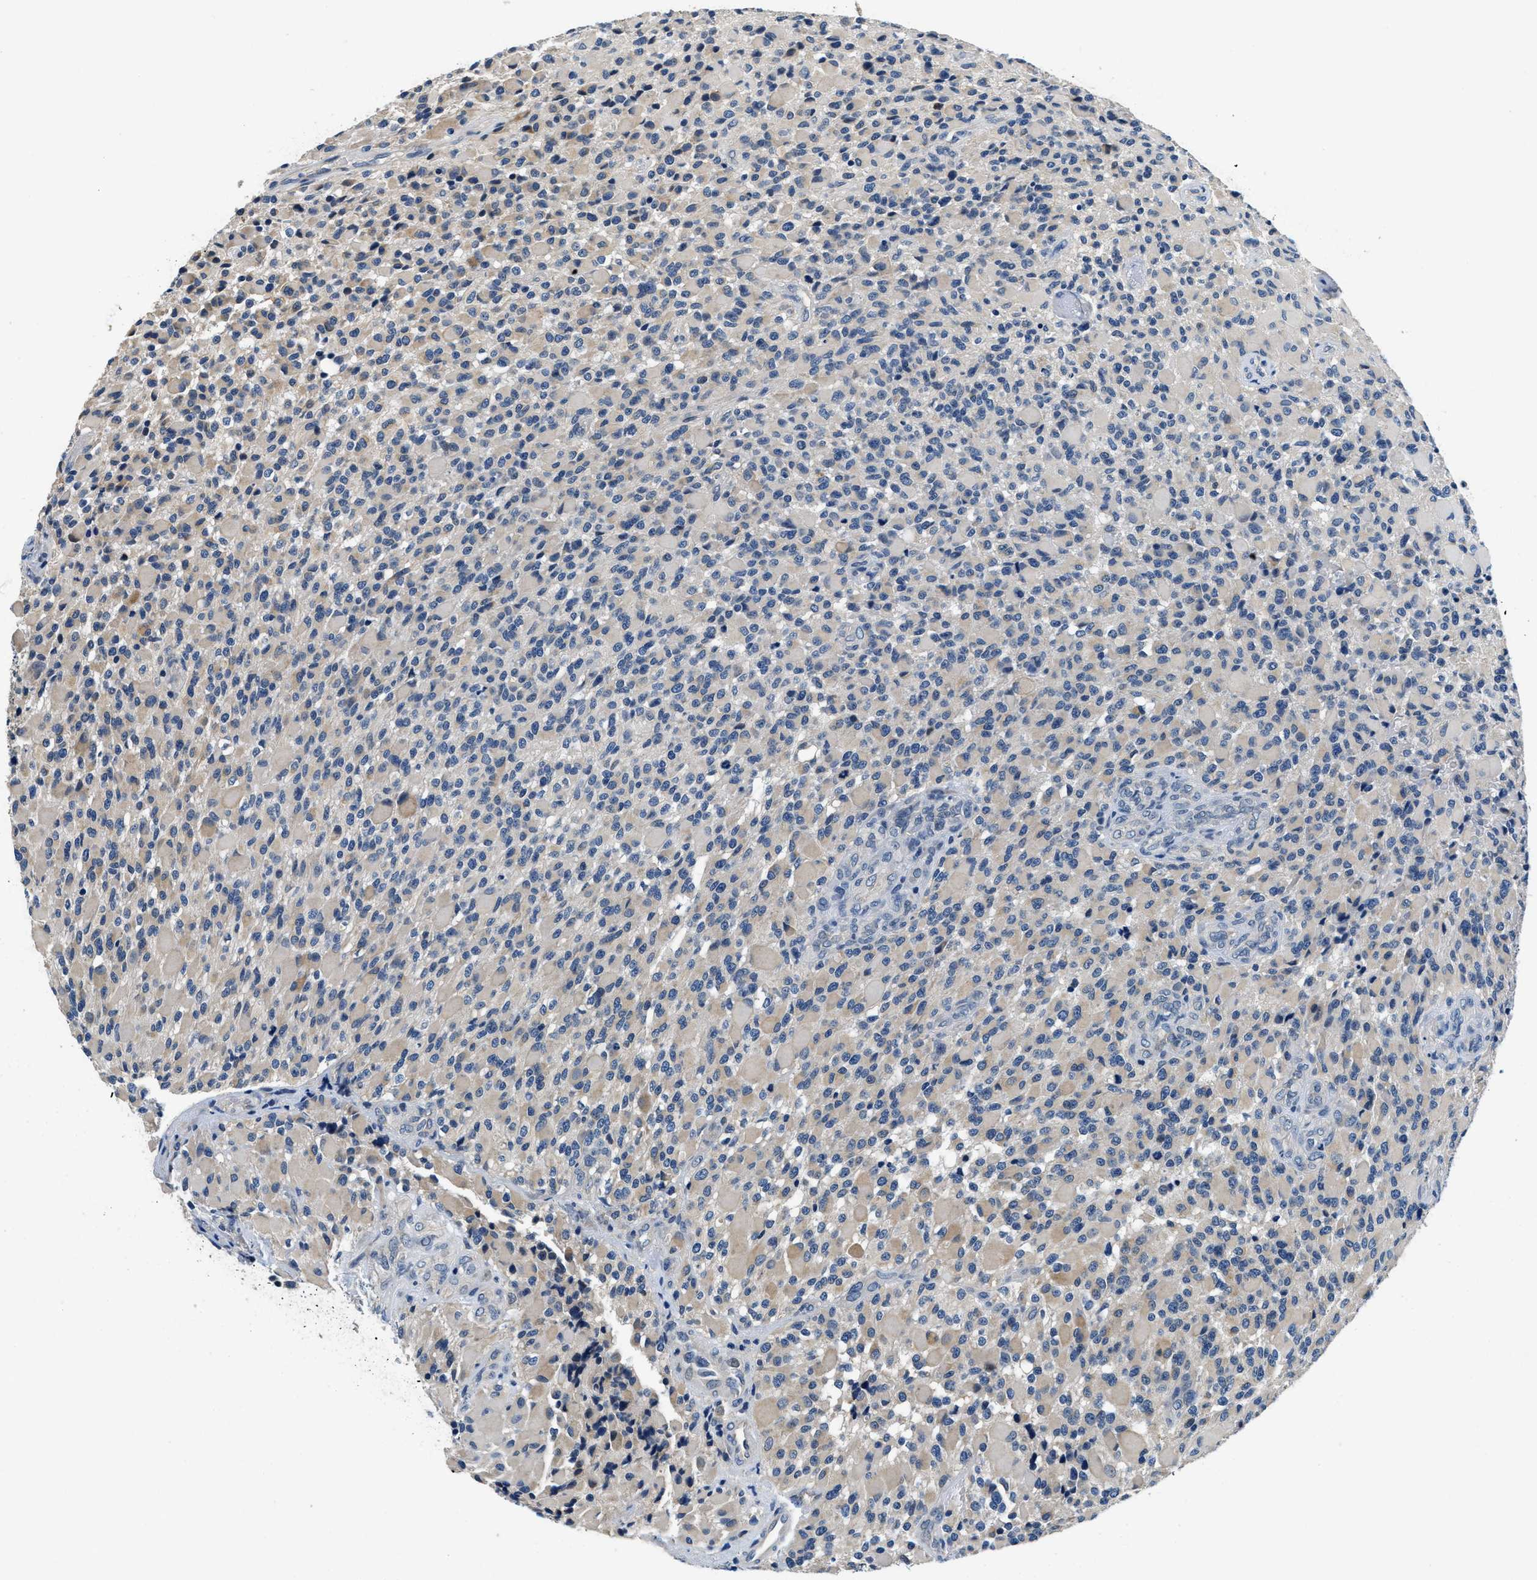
{"staining": {"intensity": "weak", "quantity": "<25%", "location": "cytoplasmic/membranous"}, "tissue": "glioma", "cell_type": "Tumor cells", "image_type": "cancer", "snomed": [{"axis": "morphology", "description": "Glioma, malignant, High grade"}, {"axis": "topography", "description": "Brain"}], "caption": "IHC image of neoplastic tissue: malignant glioma (high-grade) stained with DAB demonstrates no significant protein expression in tumor cells.", "gene": "ALDH3A2", "patient": {"sex": "male", "age": 71}}